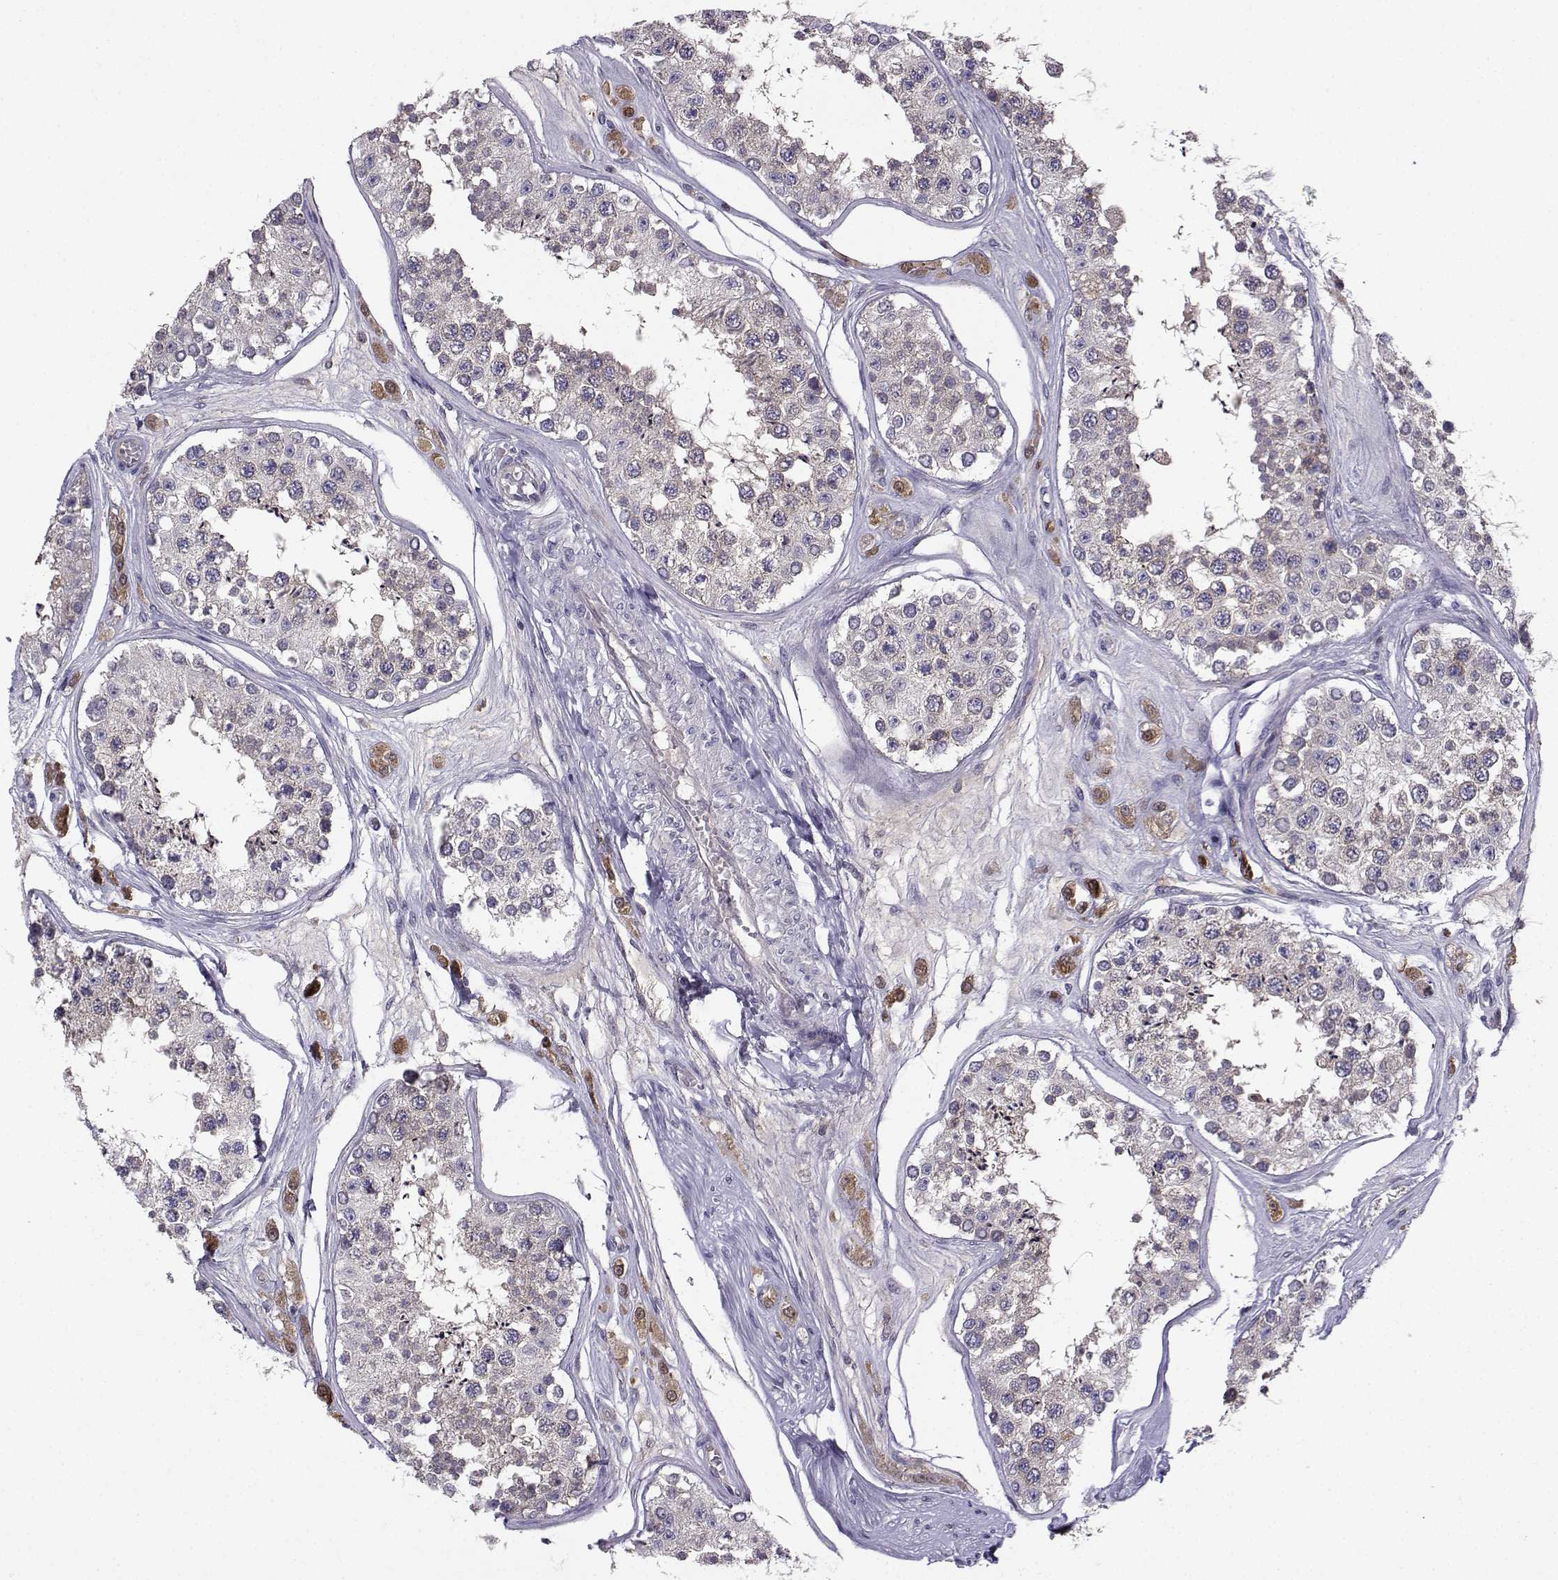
{"staining": {"intensity": "negative", "quantity": "none", "location": "none"}, "tissue": "testis", "cell_type": "Cells in seminiferous ducts", "image_type": "normal", "snomed": [{"axis": "morphology", "description": "Normal tissue, NOS"}, {"axis": "topography", "description": "Testis"}], "caption": "Cells in seminiferous ducts show no significant protein staining in normal testis.", "gene": "STXBP5", "patient": {"sex": "male", "age": 25}}